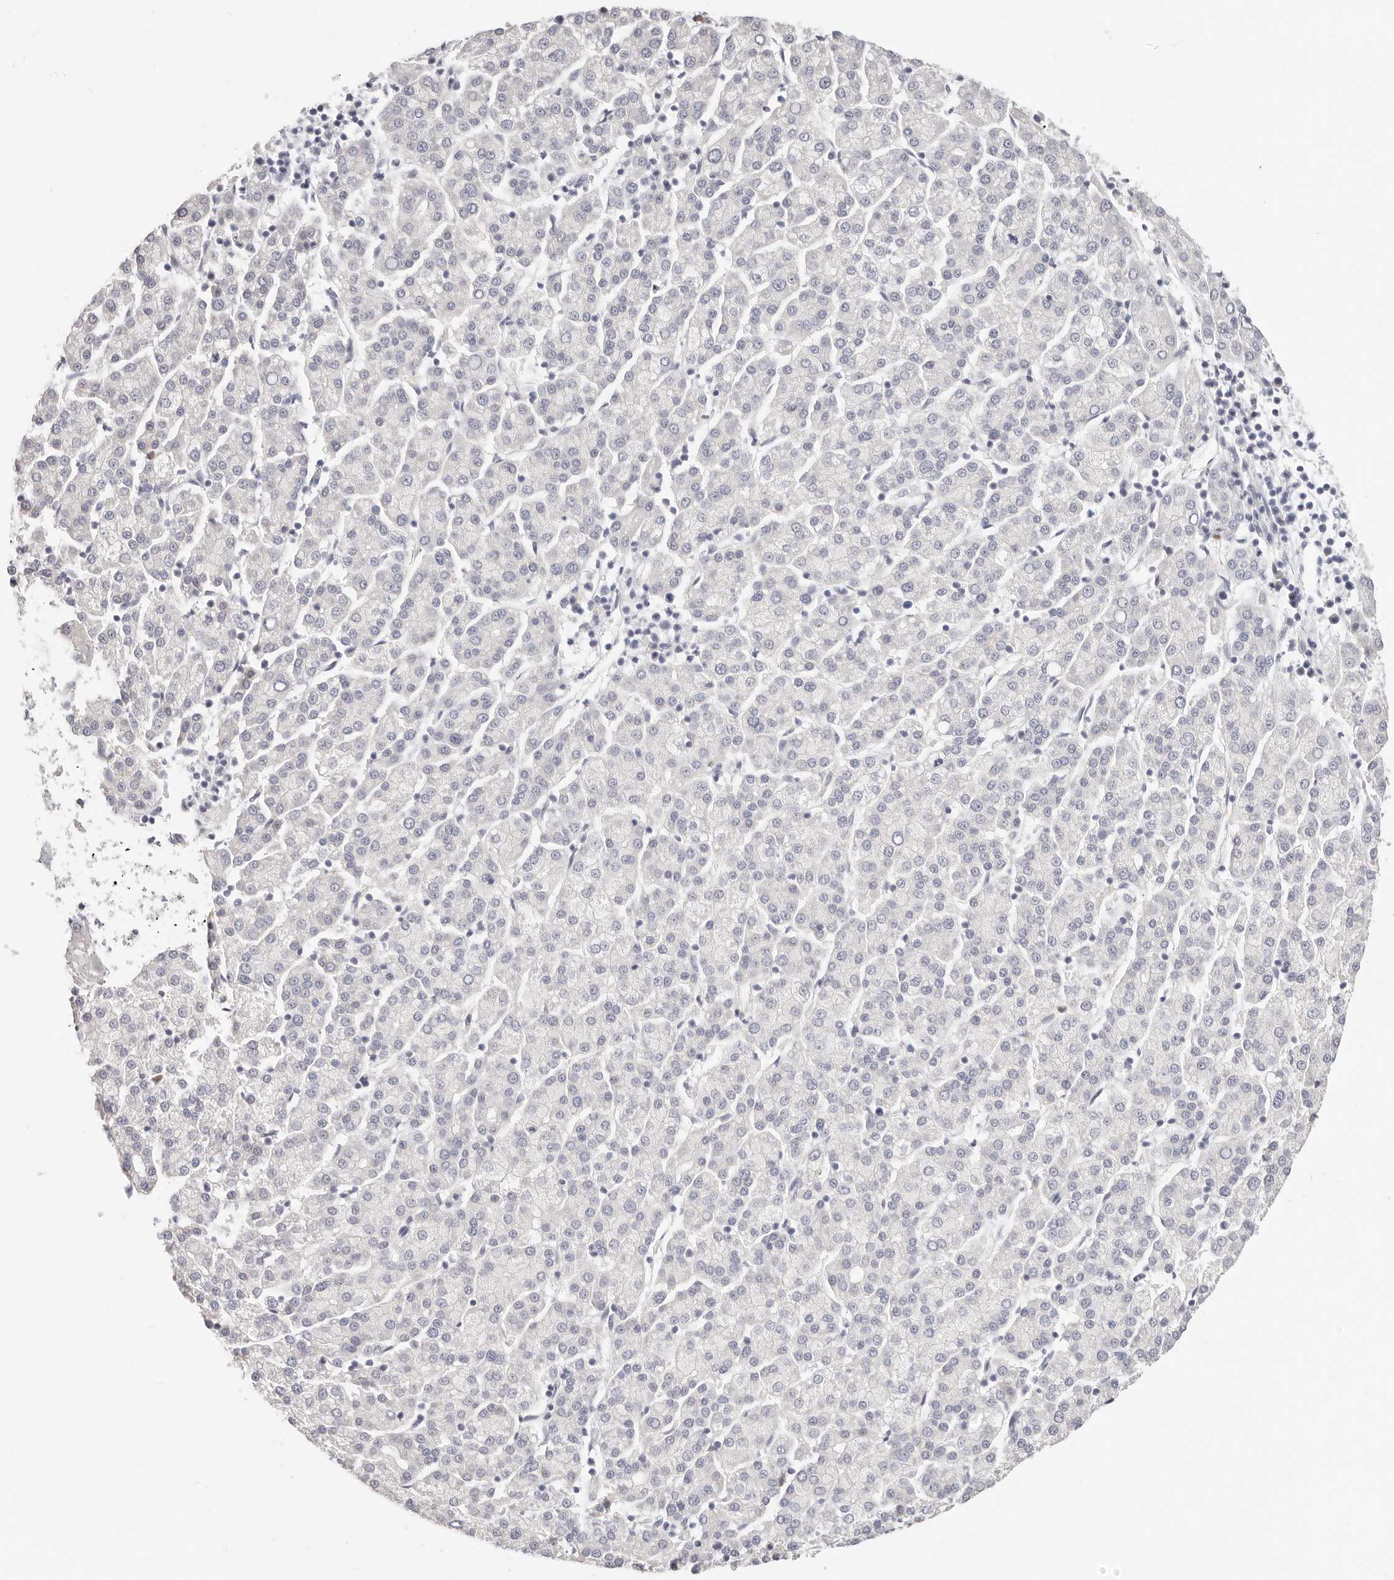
{"staining": {"intensity": "negative", "quantity": "none", "location": "none"}, "tissue": "liver cancer", "cell_type": "Tumor cells", "image_type": "cancer", "snomed": [{"axis": "morphology", "description": "Carcinoma, Hepatocellular, NOS"}, {"axis": "topography", "description": "Liver"}], "caption": "The micrograph displays no staining of tumor cells in hepatocellular carcinoma (liver).", "gene": "ASCL1", "patient": {"sex": "female", "age": 58}}